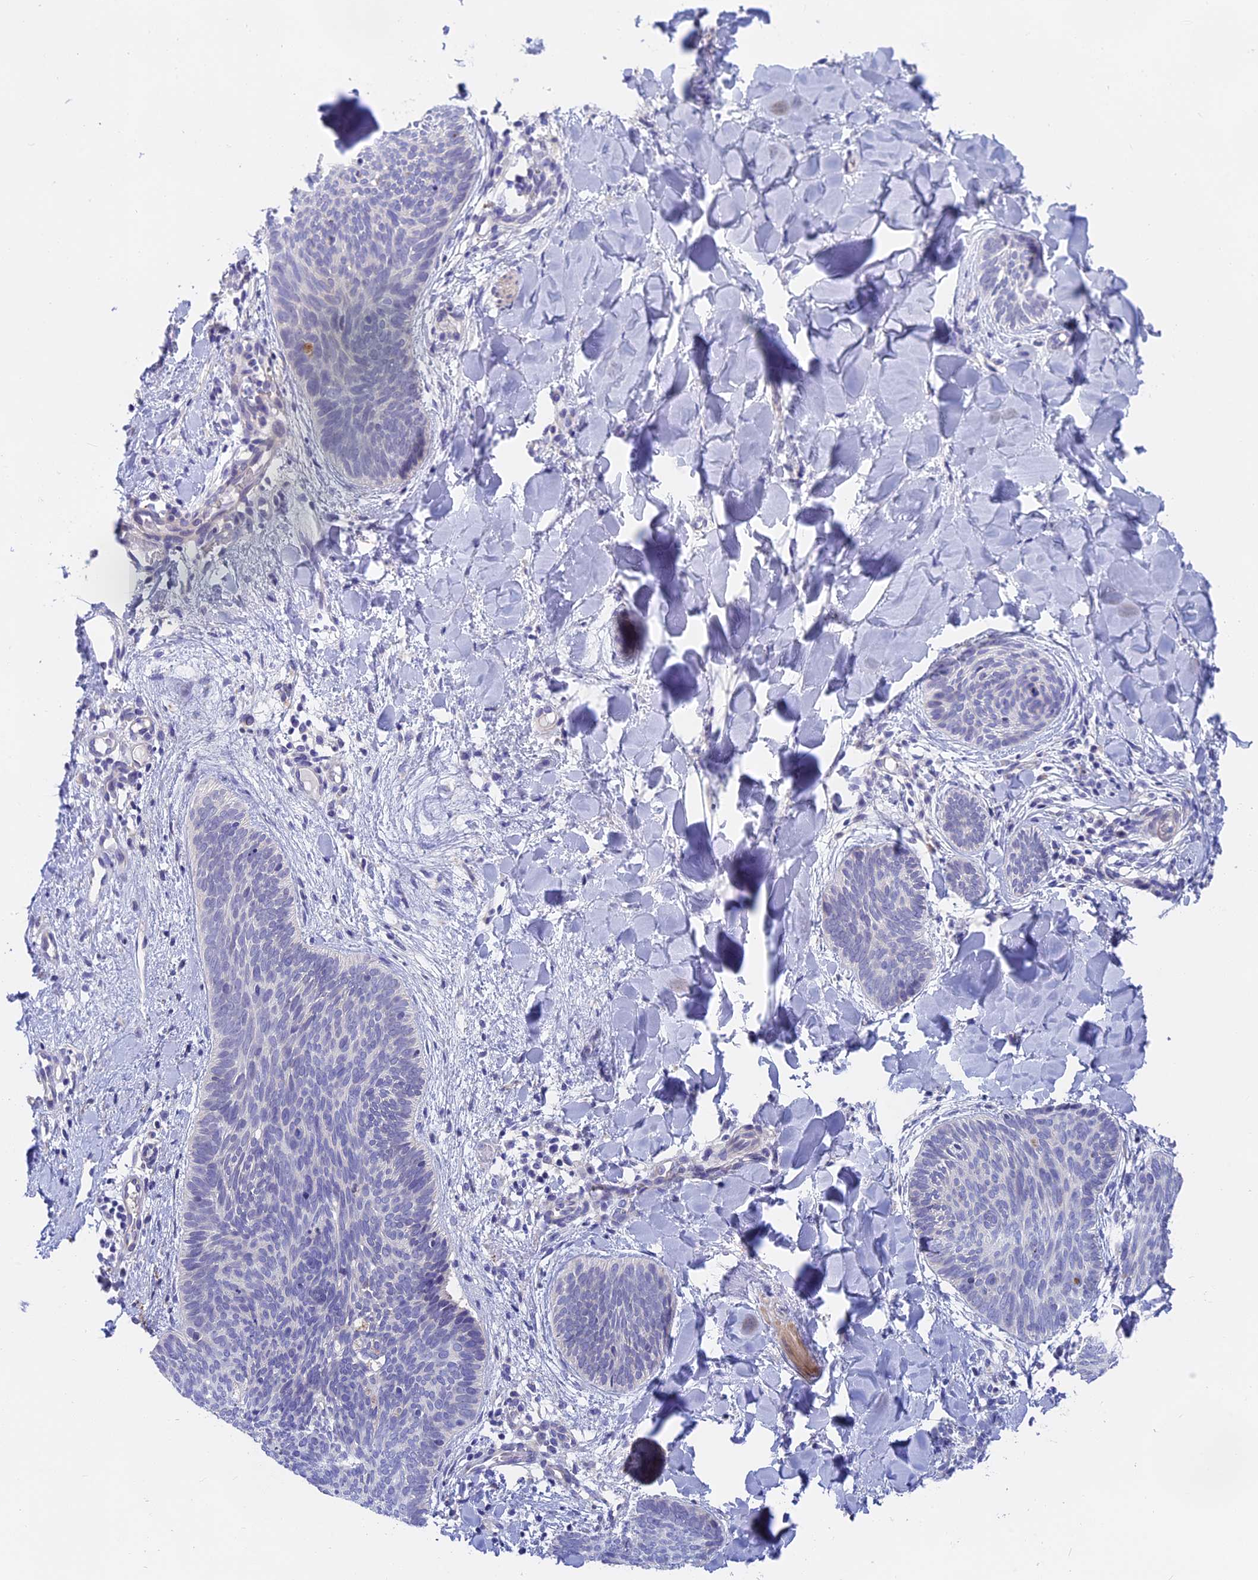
{"staining": {"intensity": "negative", "quantity": "none", "location": "none"}, "tissue": "skin cancer", "cell_type": "Tumor cells", "image_type": "cancer", "snomed": [{"axis": "morphology", "description": "Basal cell carcinoma"}, {"axis": "topography", "description": "Skin"}], "caption": "The micrograph shows no significant positivity in tumor cells of skin cancer. (DAB immunohistochemistry, high magnification).", "gene": "GLB1L", "patient": {"sex": "female", "age": 81}}